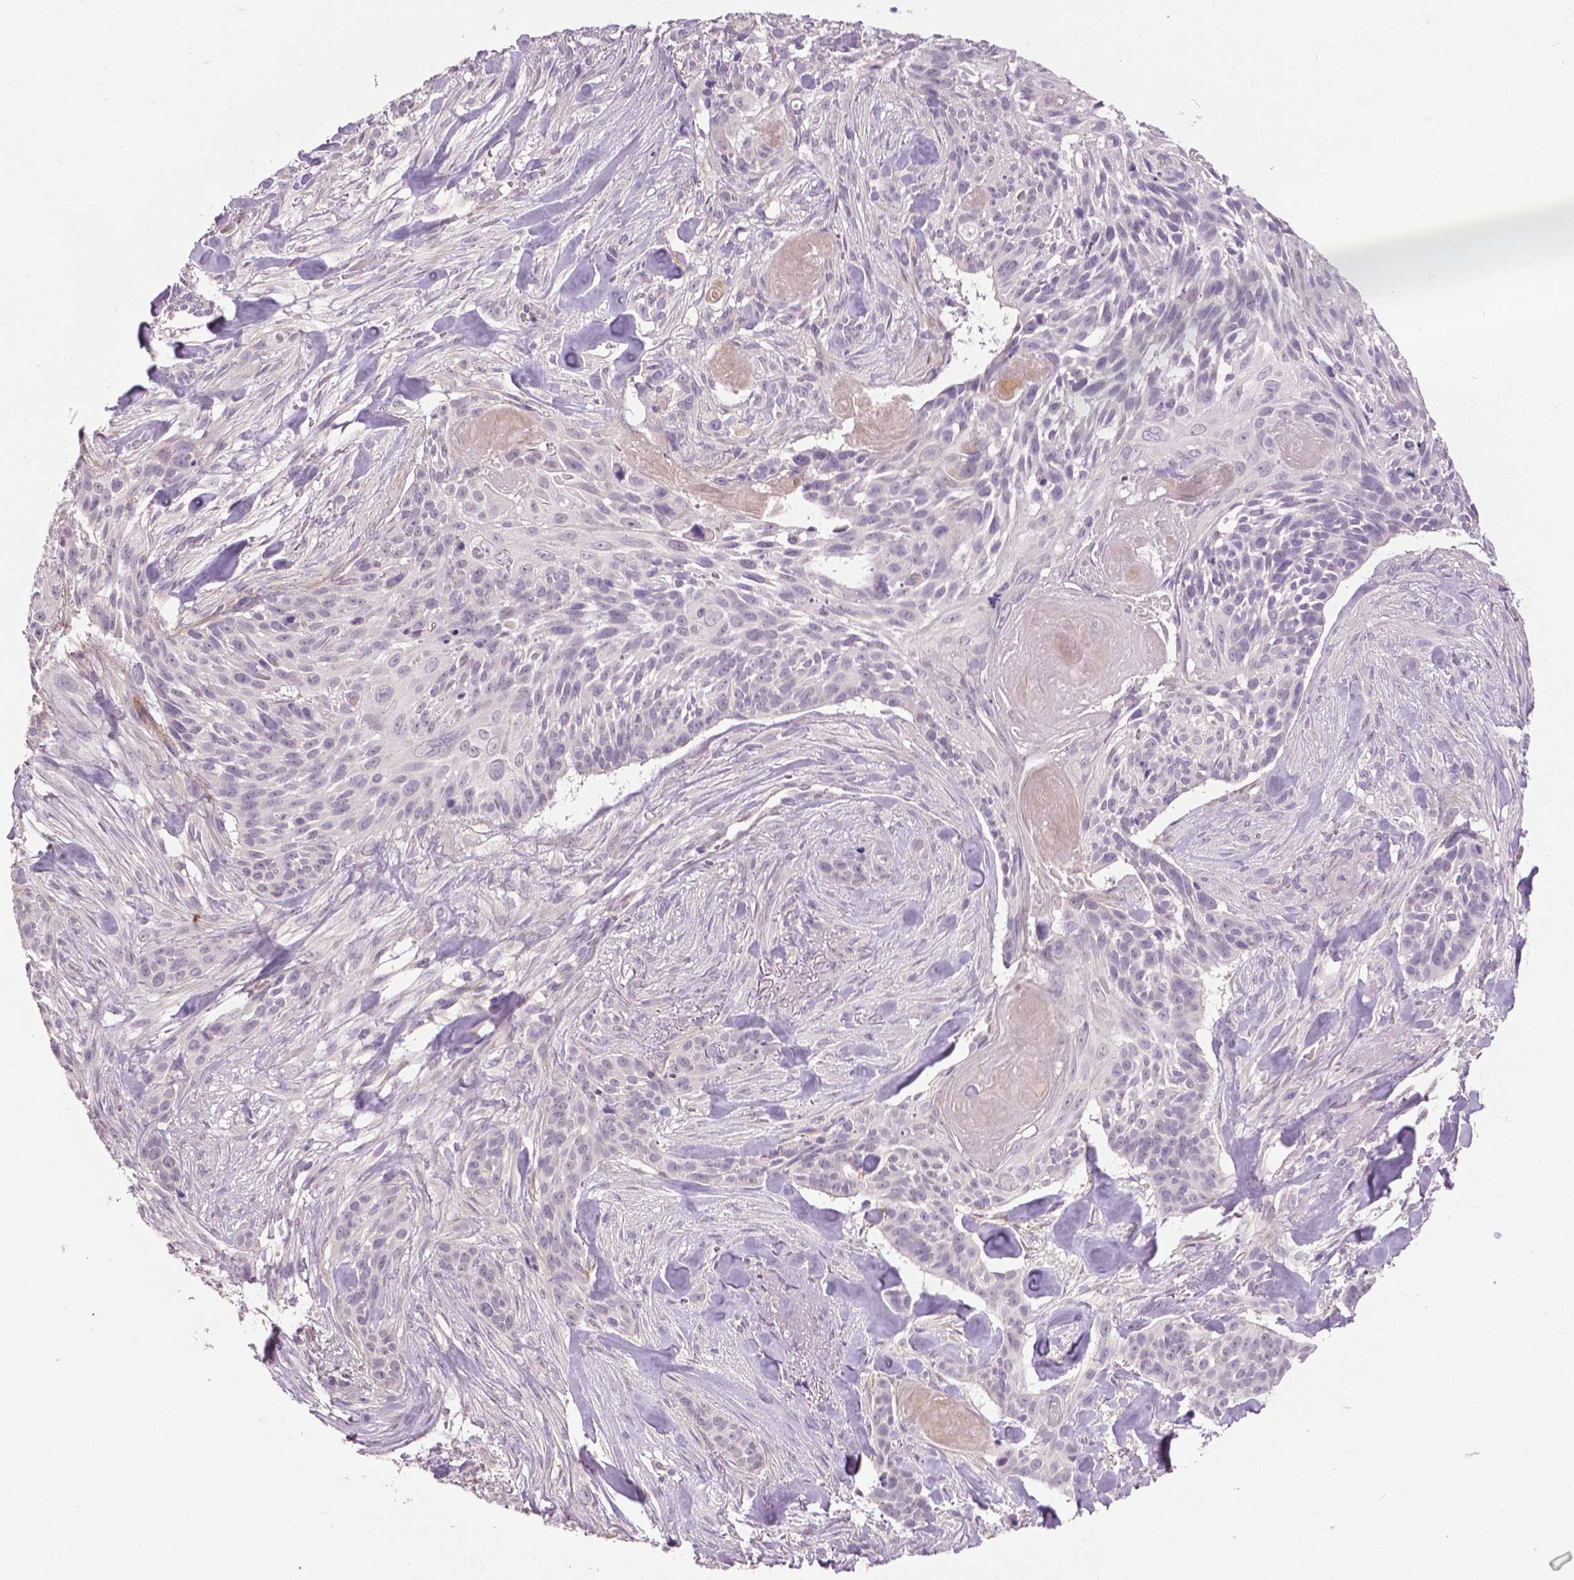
{"staining": {"intensity": "negative", "quantity": "none", "location": "none"}, "tissue": "skin cancer", "cell_type": "Tumor cells", "image_type": "cancer", "snomed": [{"axis": "morphology", "description": "Basal cell carcinoma"}, {"axis": "topography", "description": "Skin"}], "caption": "Histopathology image shows no significant protein staining in tumor cells of basal cell carcinoma (skin).", "gene": "FOXA1", "patient": {"sex": "male", "age": 87}}